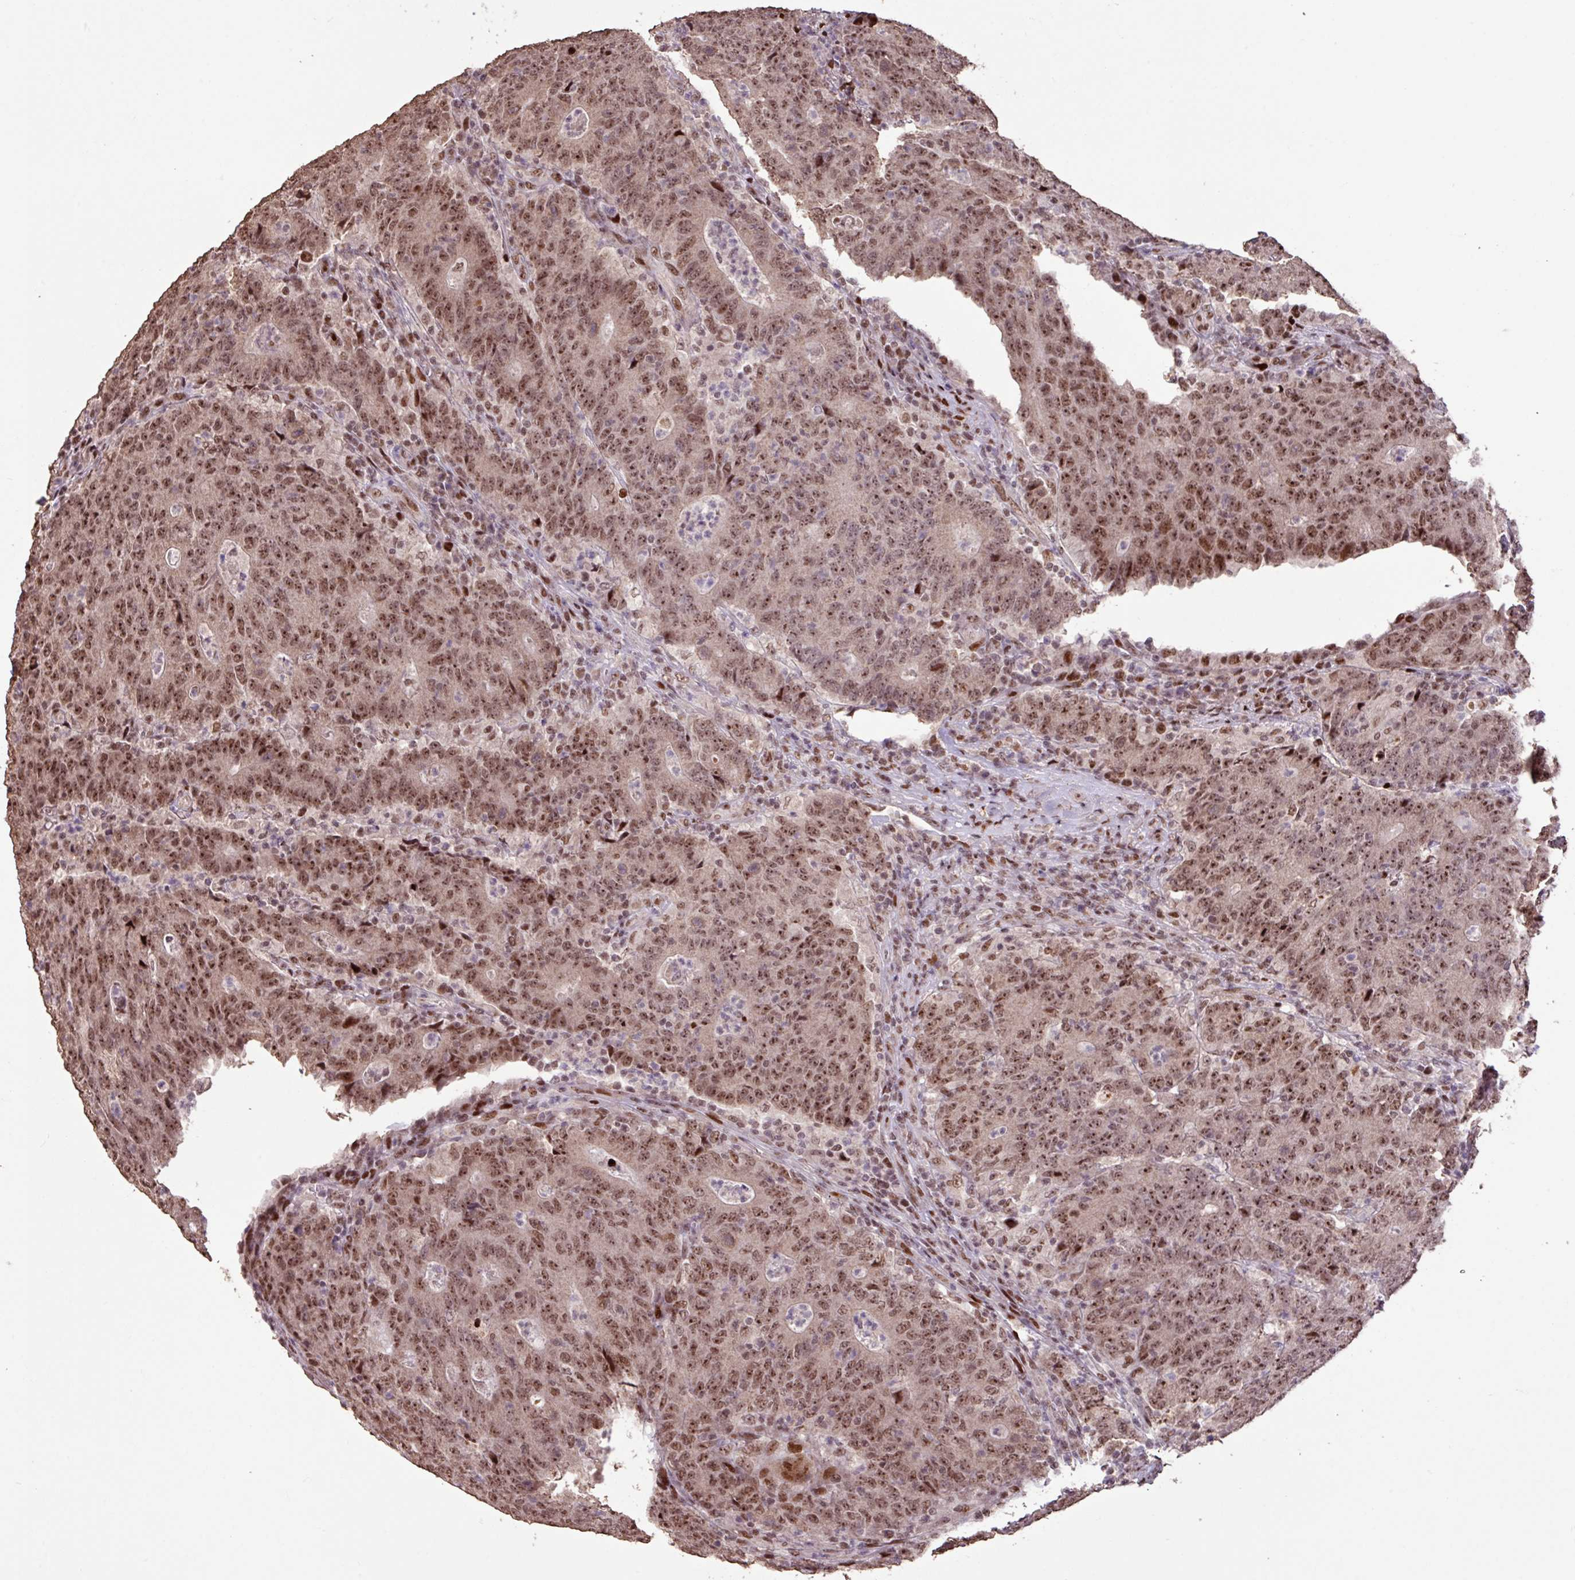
{"staining": {"intensity": "moderate", "quantity": ">75%", "location": "nuclear"}, "tissue": "colorectal cancer", "cell_type": "Tumor cells", "image_type": "cancer", "snomed": [{"axis": "morphology", "description": "Adenocarcinoma, NOS"}, {"axis": "topography", "description": "Colon"}], "caption": "Human adenocarcinoma (colorectal) stained for a protein (brown) shows moderate nuclear positive staining in approximately >75% of tumor cells.", "gene": "ZNF709", "patient": {"sex": "female", "age": 75}}